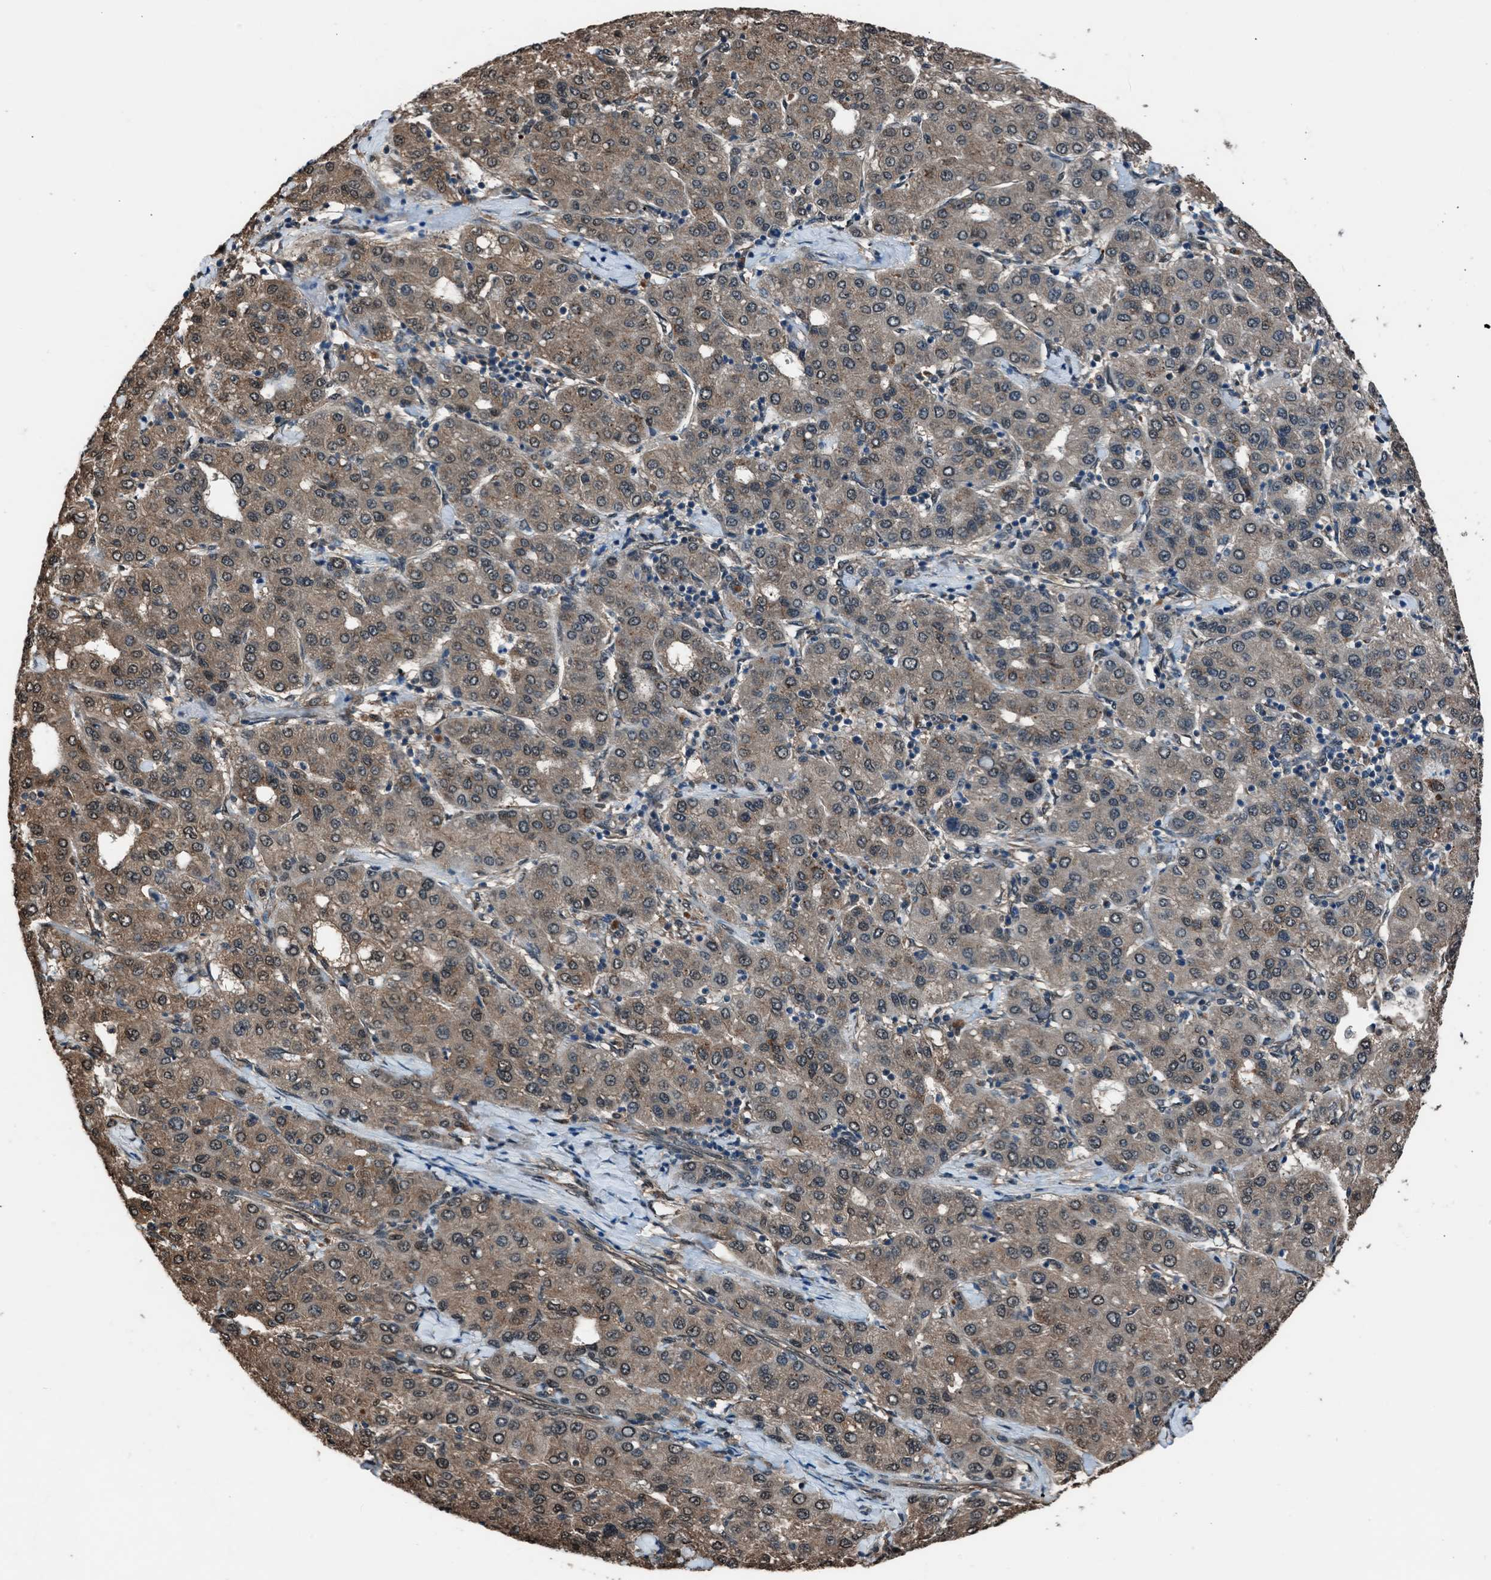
{"staining": {"intensity": "moderate", "quantity": "25%-75%", "location": "cytoplasmic/membranous,nuclear"}, "tissue": "liver cancer", "cell_type": "Tumor cells", "image_type": "cancer", "snomed": [{"axis": "morphology", "description": "Carcinoma, Hepatocellular, NOS"}, {"axis": "topography", "description": "Liver"}], "caption": "Immunohistochemical staining of human liver cancer reveals medium levels of moderate cytoplasmic/membranous and nuclear positivity in about 25%-75% of tumor cells. The protein is stained brown, and the nuclei are stained in blue (DAB (3,3'-diaminobenzidine) IHC with brightfield microscopy, high magnification).", "gene": "YWHAG", "patient": {"sex": "male", "age": 65}}